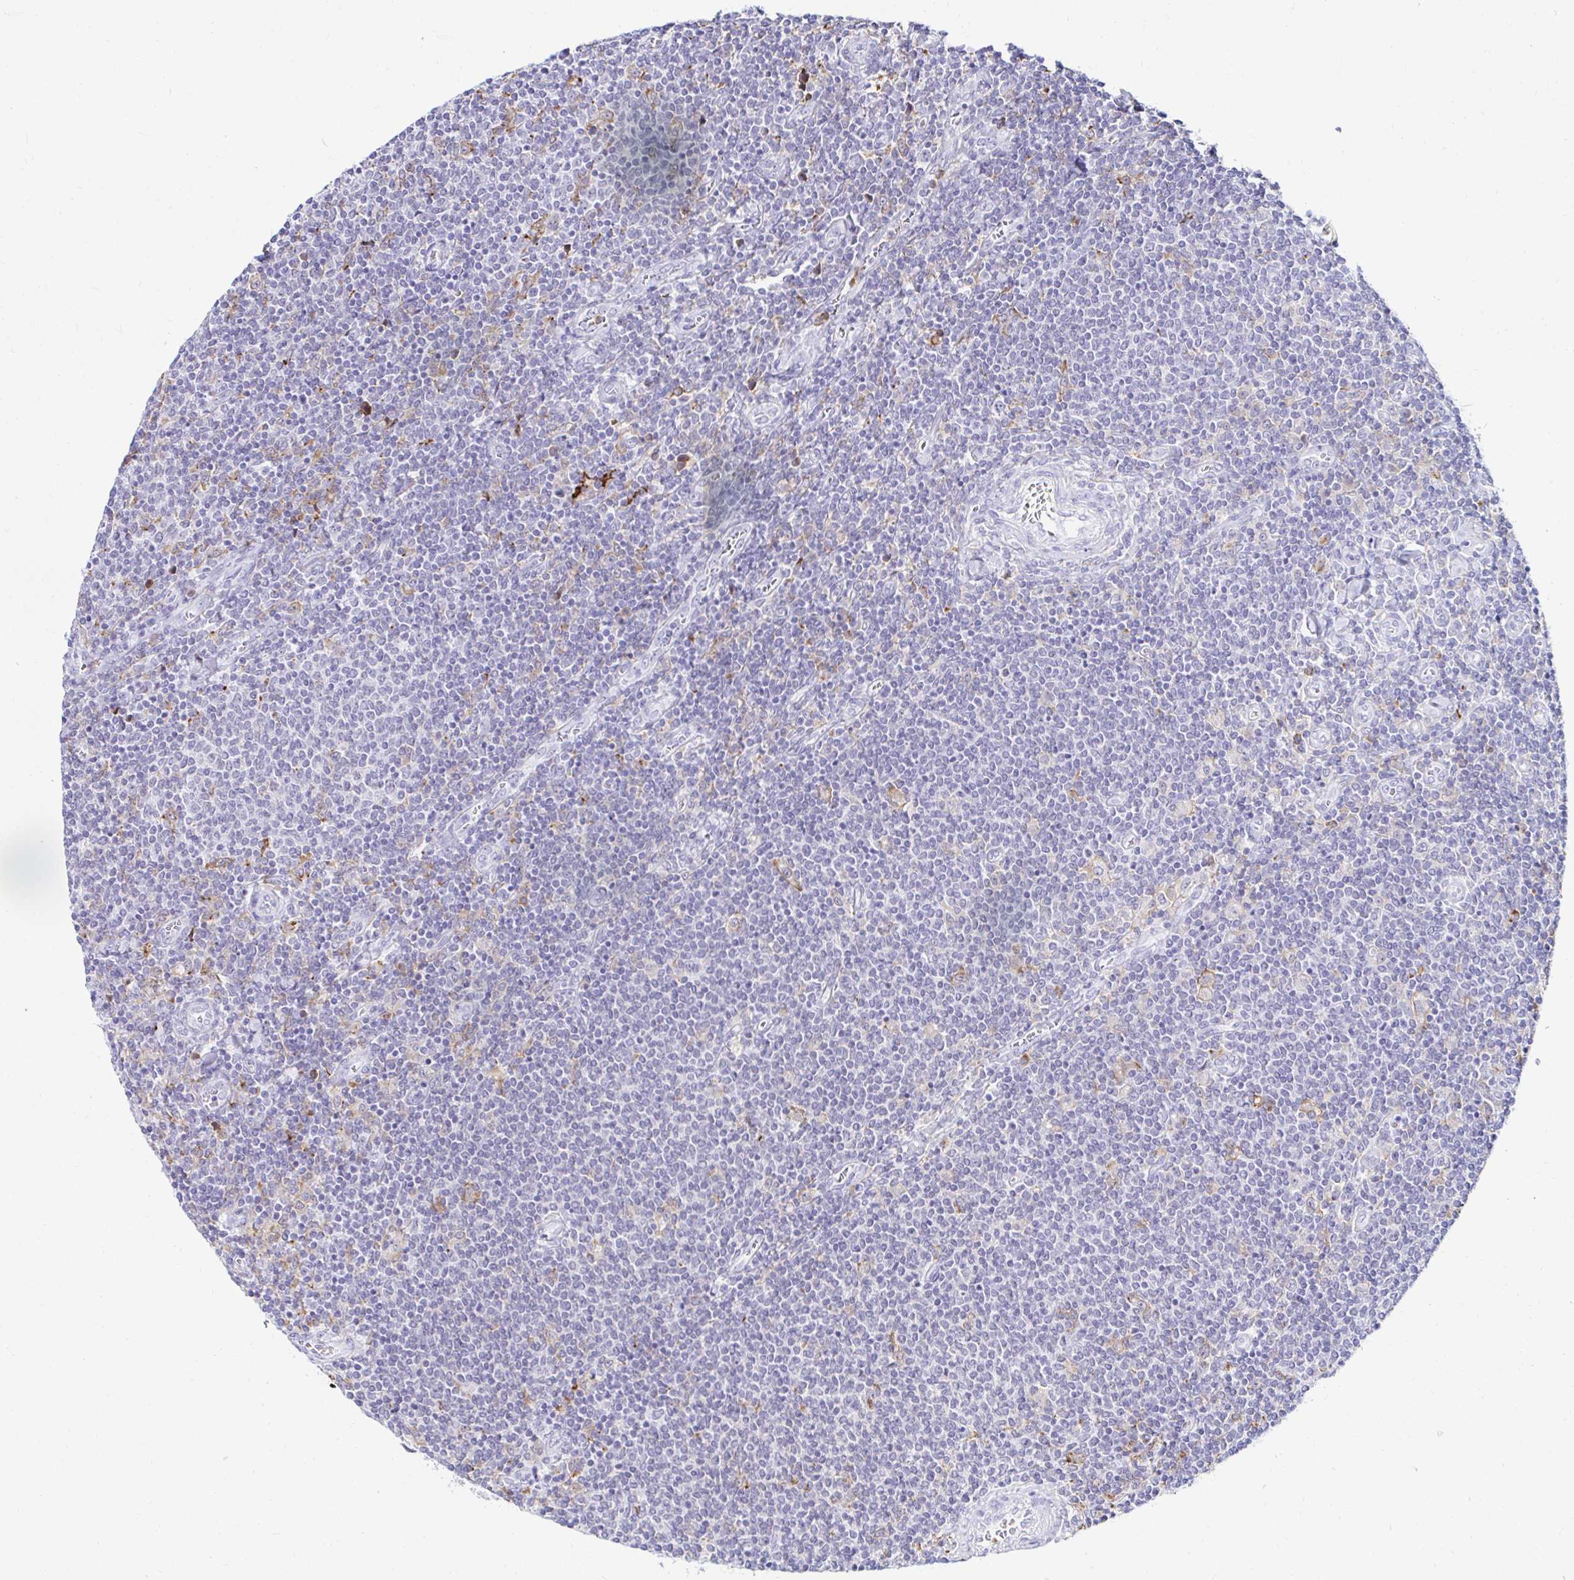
{"staining": {"intensity": "negative", "quantity": "none", "location": "none"}, "tissue": "lymphoma", "cell_type": "Tumor cells", "image_type": "cancer", "snomed": [{"axis": "morphology", "description": "Malignant lymphoma, non-Hodgkin's type, Low grade"}, {"axis": "topography", "description": "Lymph node"}], "caption": "This is a photomicrograph of IHC staining of lymphoma, which shows no staining in tumor cells. The staining is performed using DAB (3,3'-diaminobenzidine) brown chromogen with nuclei counter-stained in using hematoxylin.", "gene": "CYBB", "patient": {"sex": "male", "age": 52}}